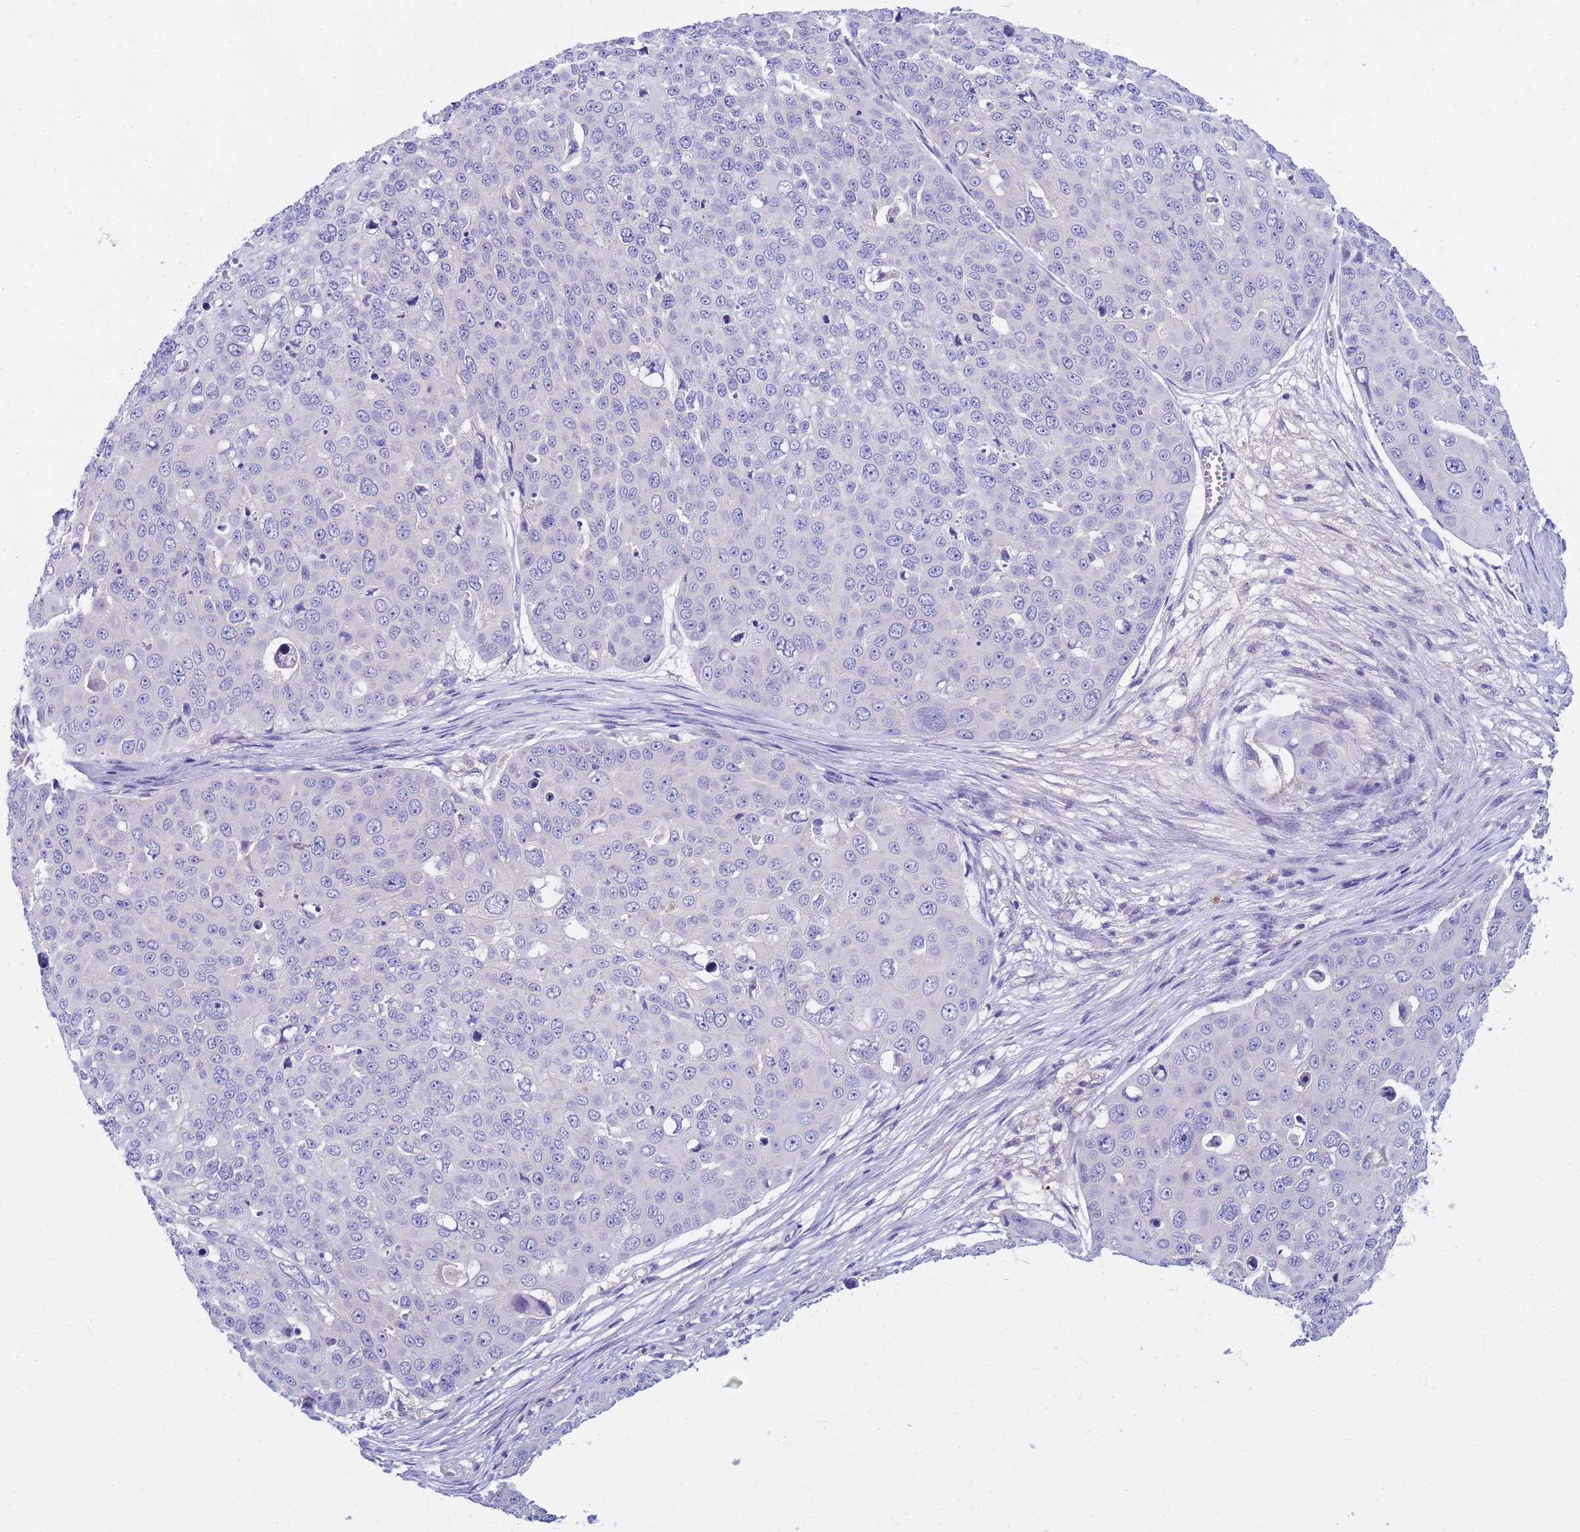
{"staining": {"intensity": "negative", "quantity": "none", "location": "none"}, "tissue": "skin cancer", "cell_type": "Tumor cells", "image_type": "cancer", "snomed": [{"axis": "morphology", "description": "Squamous cell carcinoma, NOS"}, {"axis": "topography", "description": "Skin"}], "caption": "There is no significant positivity in tumor cells of skin squamous cell carcinoma.", "gene": "DPRX", "patient": {"sex": "male", "age": 71}}